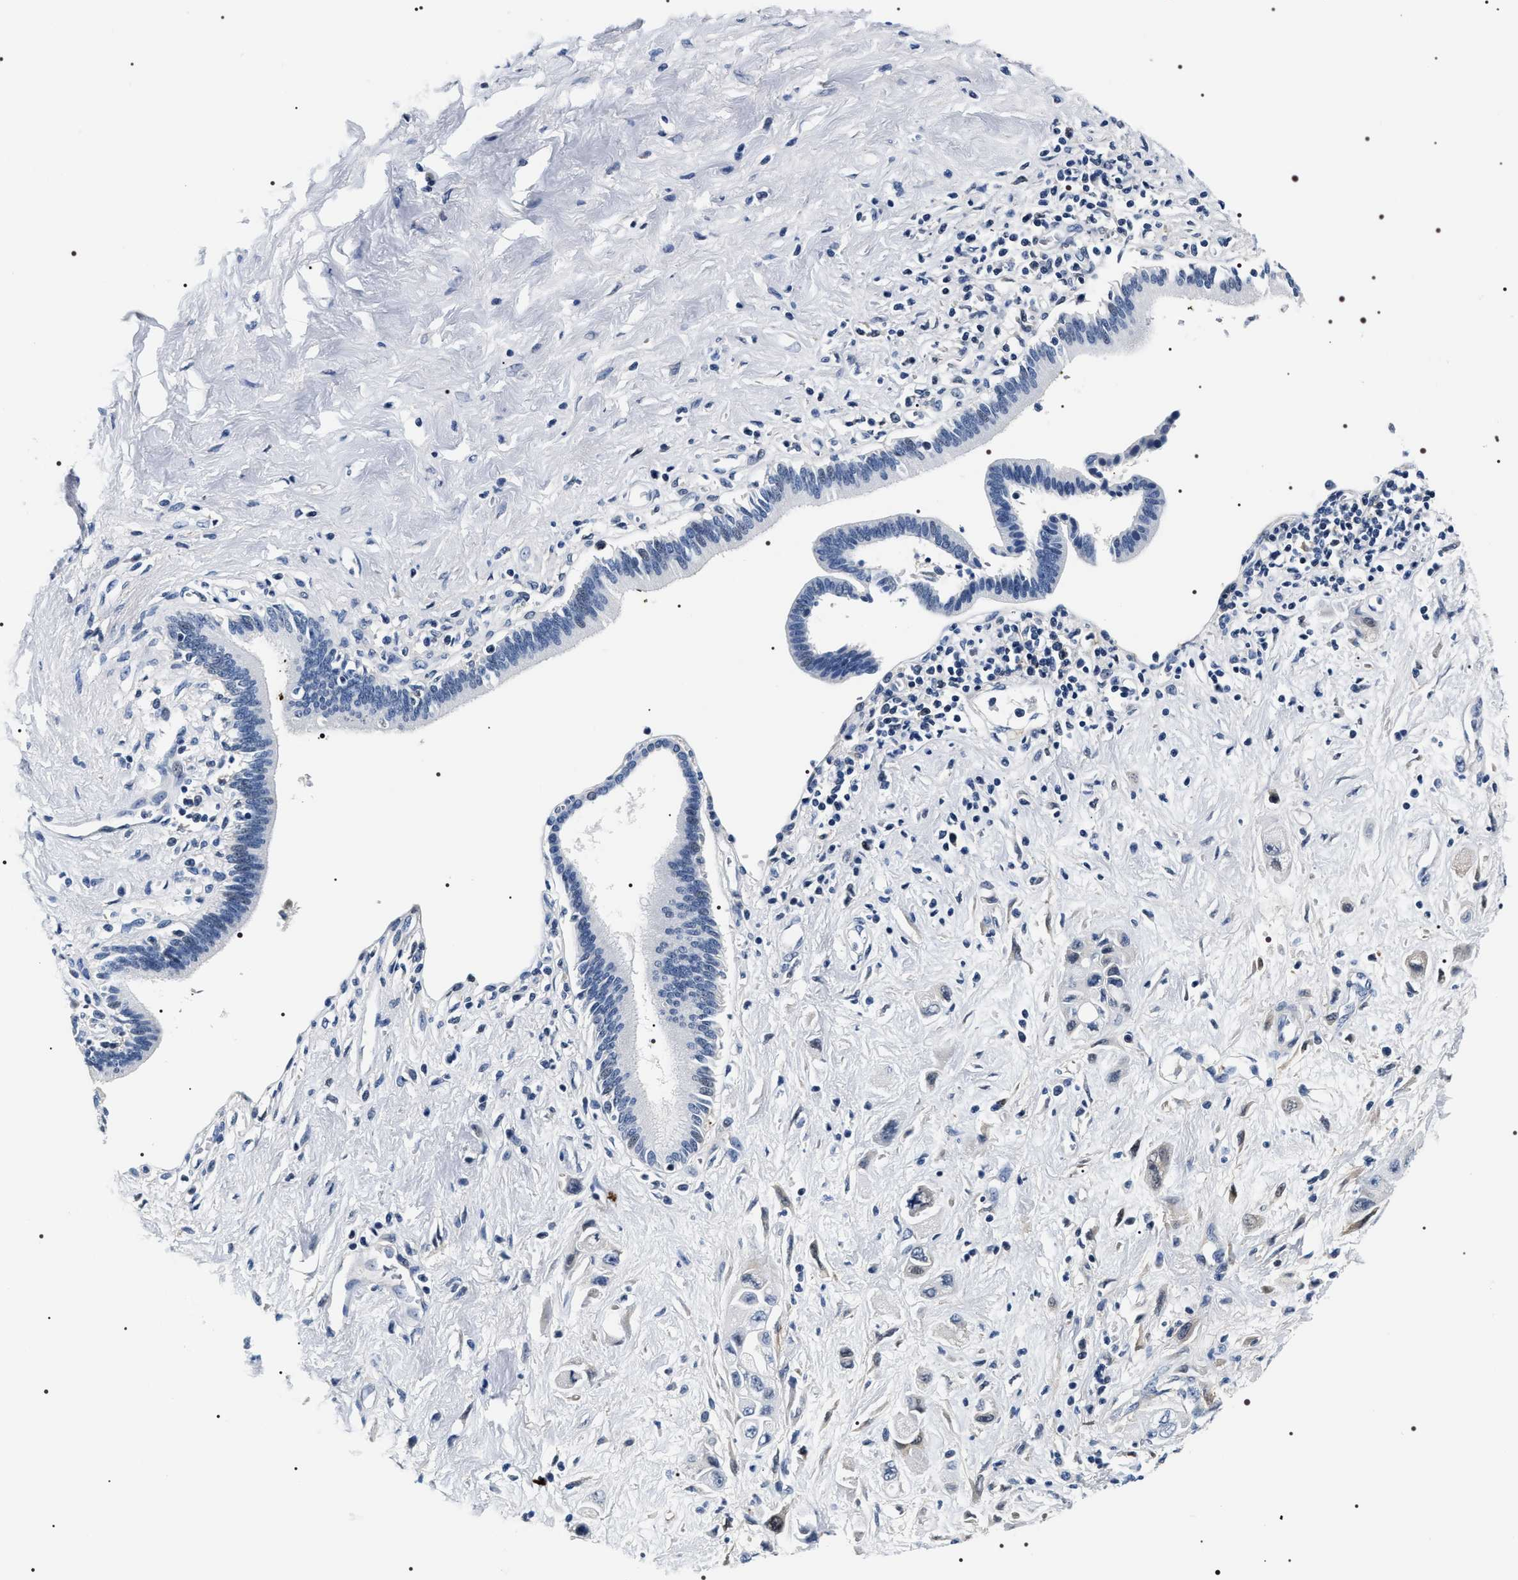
{"staining": {"intensity": "negative", "quantity": "none", "location": "none"}, "tissue": "pancreatic cancer", "cell_type": "Tumor cells", "image_type": "cancer", "snomed": [{"axis": "morphology", "description": "Adenocarcinoma, NOS"}, {"axis": "topography", "description": "Pancreas"}], "caption": "The image exhibits no significant staining in tumor cells of adenocarcinoma (pancreatic).", "gene": "BAG2", "patient": {"sex": "female", "age": 66}}